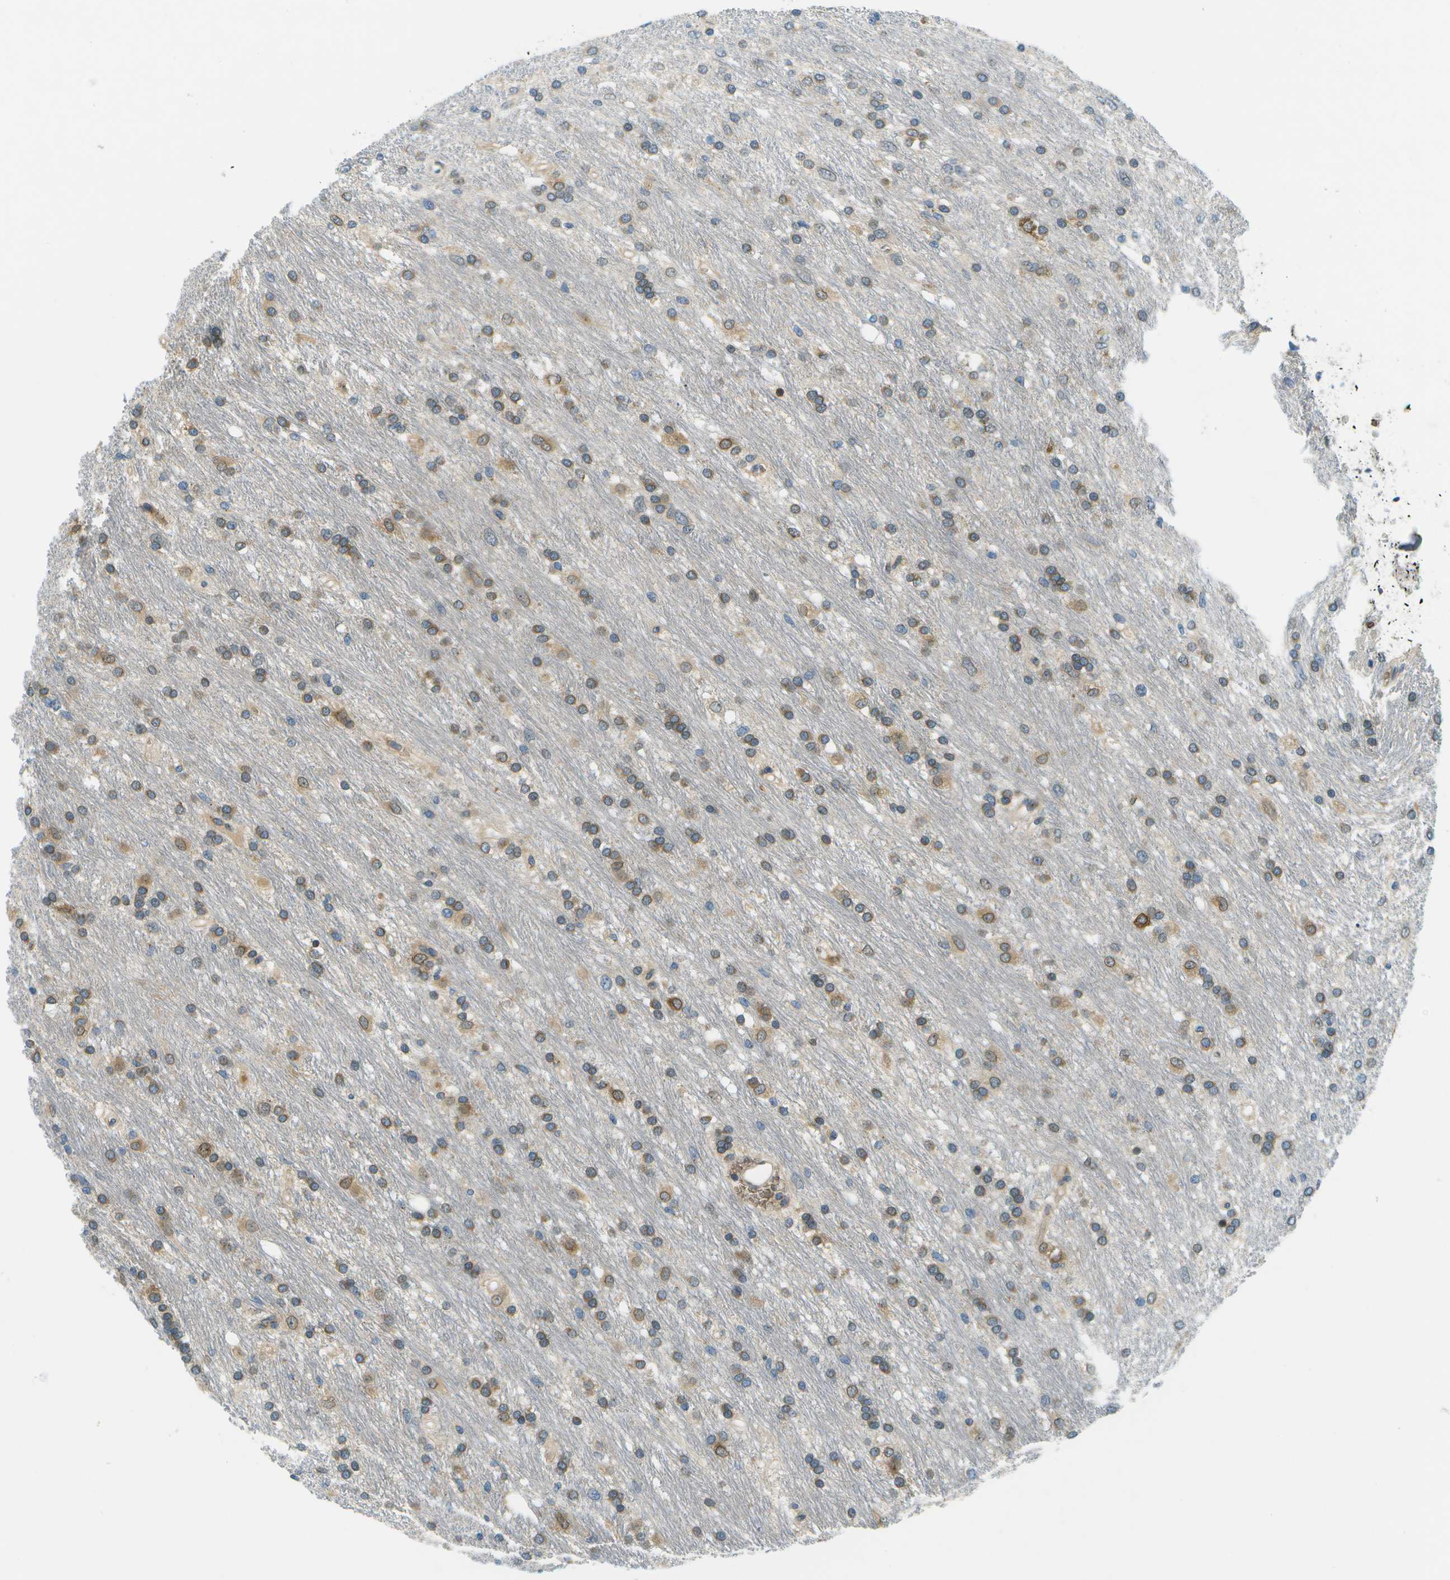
{"staining": {"intensity": "moderate", "quantity": "25%-75%", "location": "cytoplasmic/membranous"}, "tissue": "glioma", "cell_type": "Tumor cells", "image_type": "cancer", "snomed": [{"axis": "morphology", "description": "Glioma, malignant, Low grade"}, {"axis": "topography", "description": "Brain"}], "caption": "Human glioma stained with a protein marker reveals moderate staining in tumor cells.", "gene": "CTIF", "patient": {"sex": "male", "age": 77}}